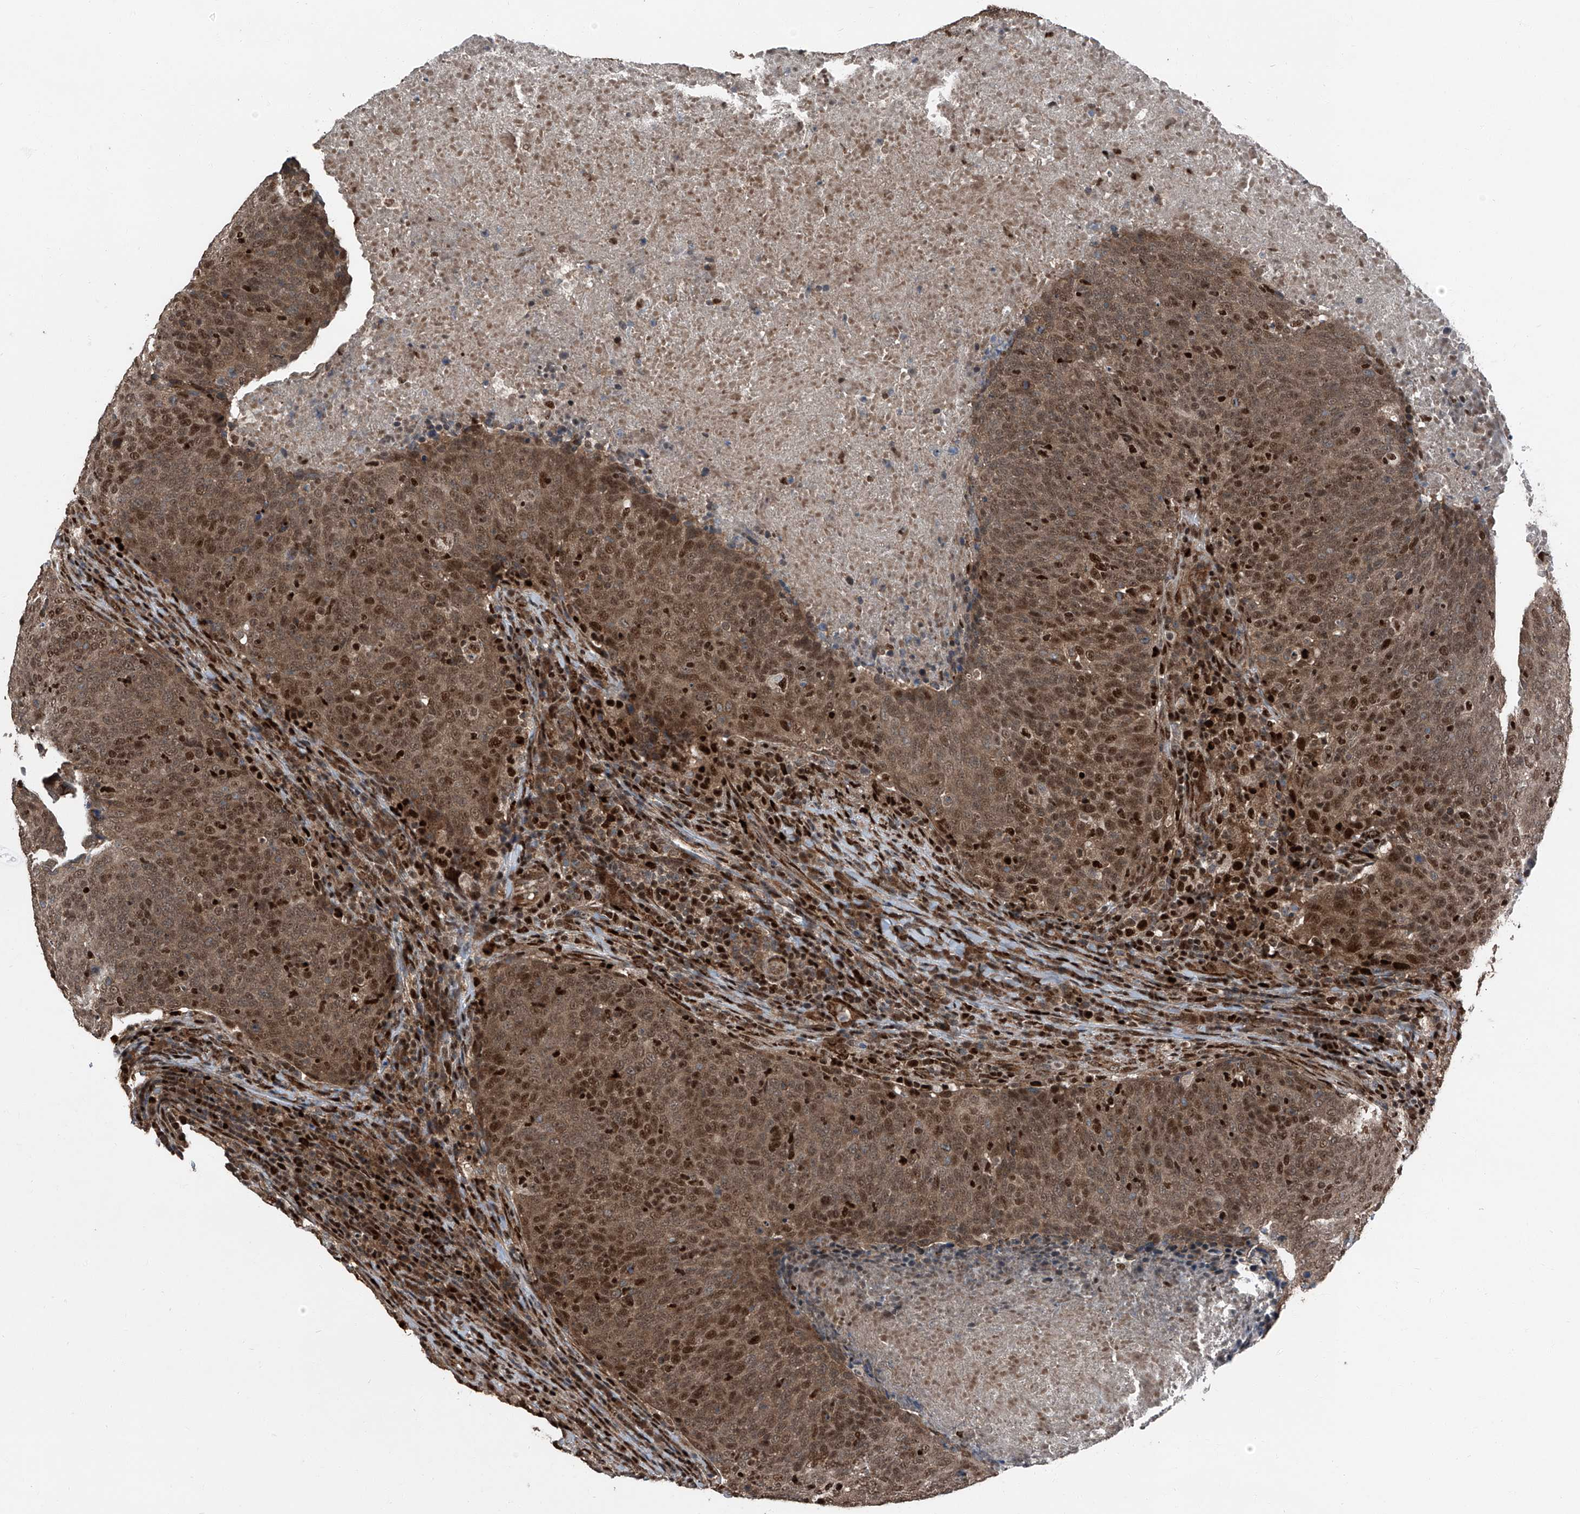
{"staining": {"intensity": "moderate", "quantity": ">75%", "location": "cytoplasmic/membranous,nuclear"}, "tissue": "head and neck cancer", "cell_type": "Tumor cells", "image_type": "cancer", "snomed": [{"axis": "morphology", "description": "Squamous cell carcinoma, NOS"}, {"axis": "morphology", "description": "Squamous cell carcinoma, metastatic, NOS"}, {"axis": "topography", "description": "Lymph node"}, {"axis": "topography", "description": "Head-Neck"}], "caption": "Immunohistochemistry (IHC) (DAB (3,3'-diaminobenzidine)) staining of head and neck cancer displays moderate cytoplasmic/membranous and nuclear protein positivity in about >75% of tumor cells. (Stains: DAB in brown, nuclei in blue, Microscopy: brightfield microscopy at high magnification).", "gene": "FKBP5", "patient": {"sex": "male", "age": 62}}